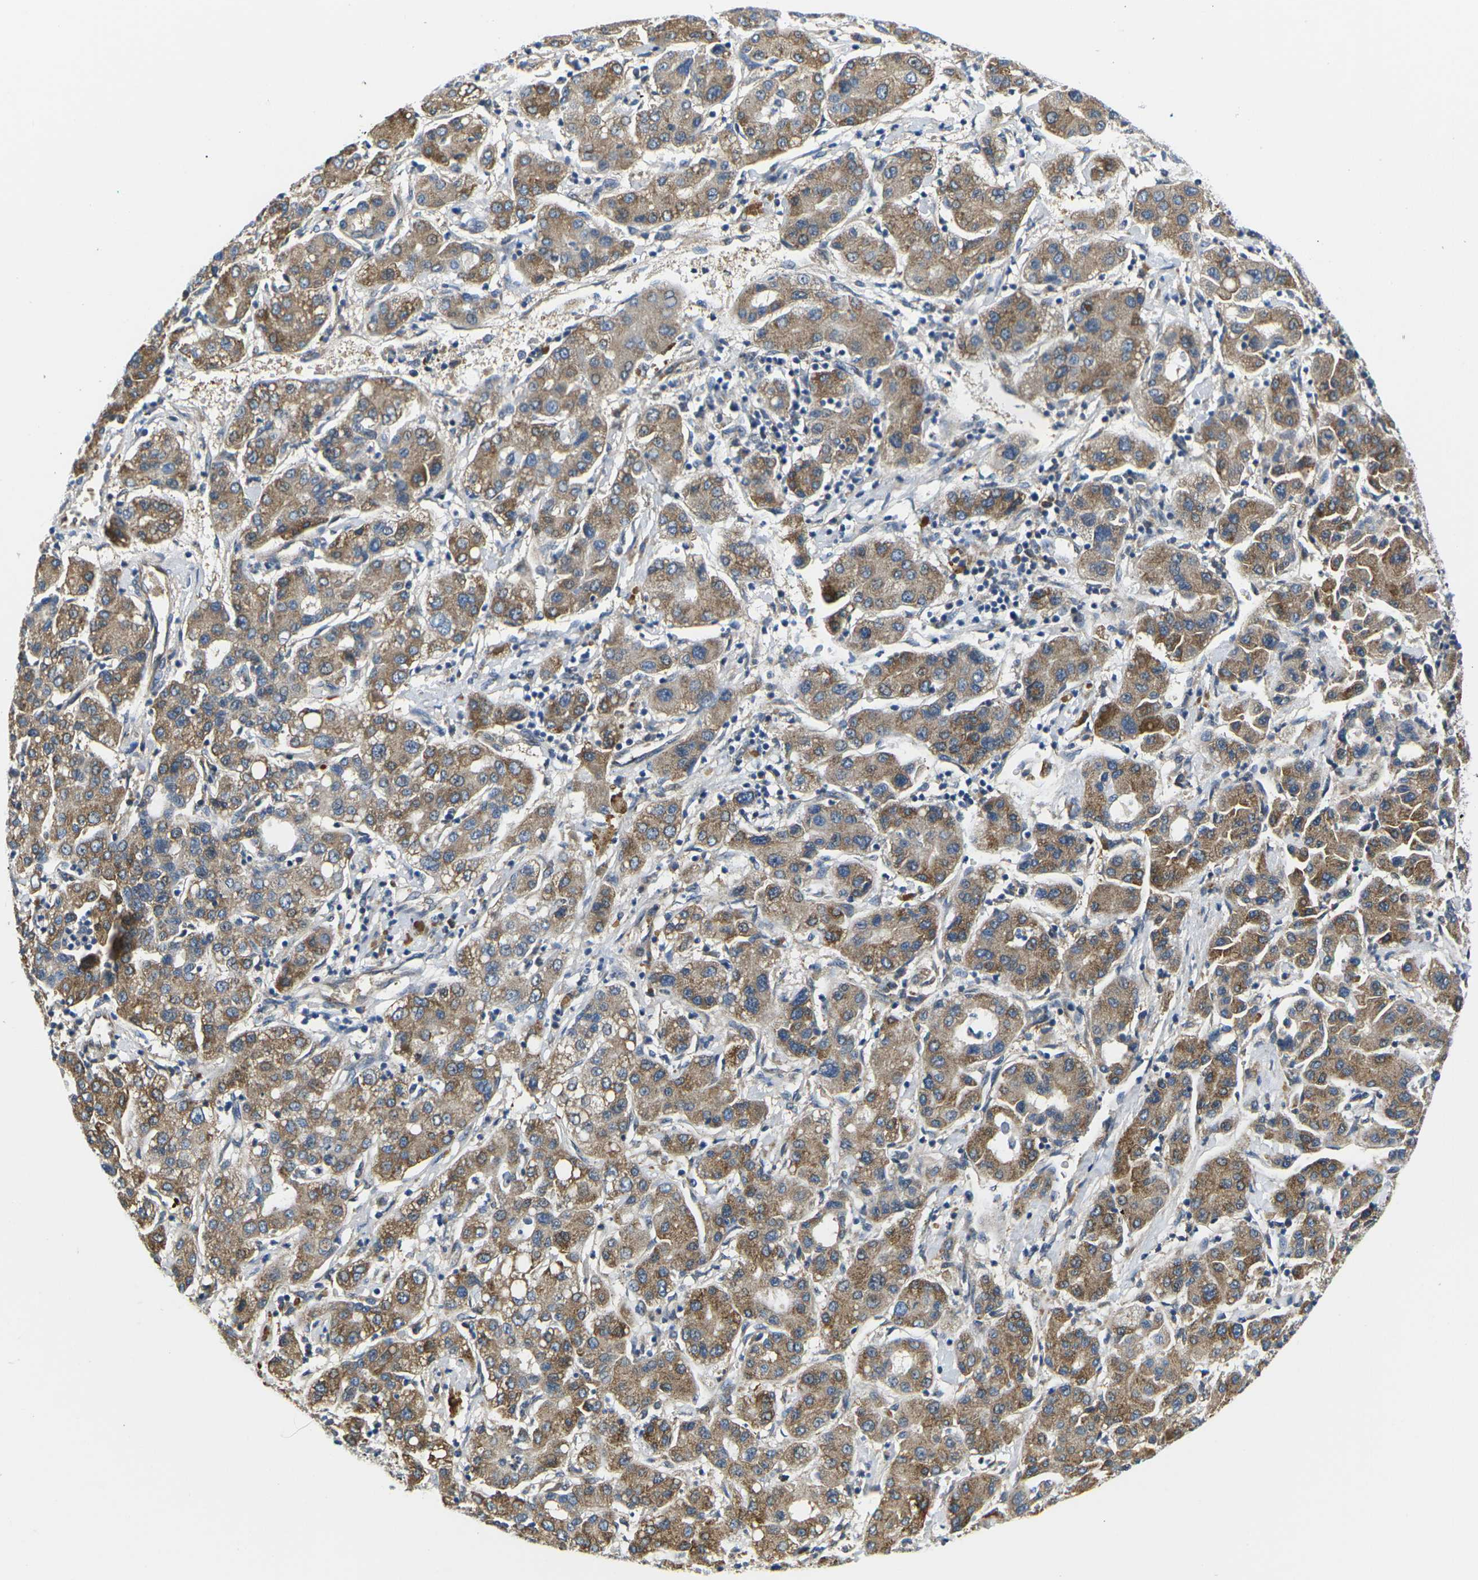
{"staining": {"intensity": "moderate", "quantity": ">75%", "location": "cytoplasmic/membranous"}, "tissue": "liver cancer", "cell_type": "Tumor cells", "image_type": "cancer", "snomed": [{"axis": "morphology", "description": "Carcinoma, Hepatocellular, NOS"}, {"axis": "topography", "description": "Liver"}], "caption": "Moderate cytoplasmic/membranous positivity for a protein is appreciated in about >75% of tumor cells of hepatocellular carcinoma (liver) using immunohistochemistry (IHC).", "gene": "ERBB4", "patient": {"sex": "male", "age": 65}}